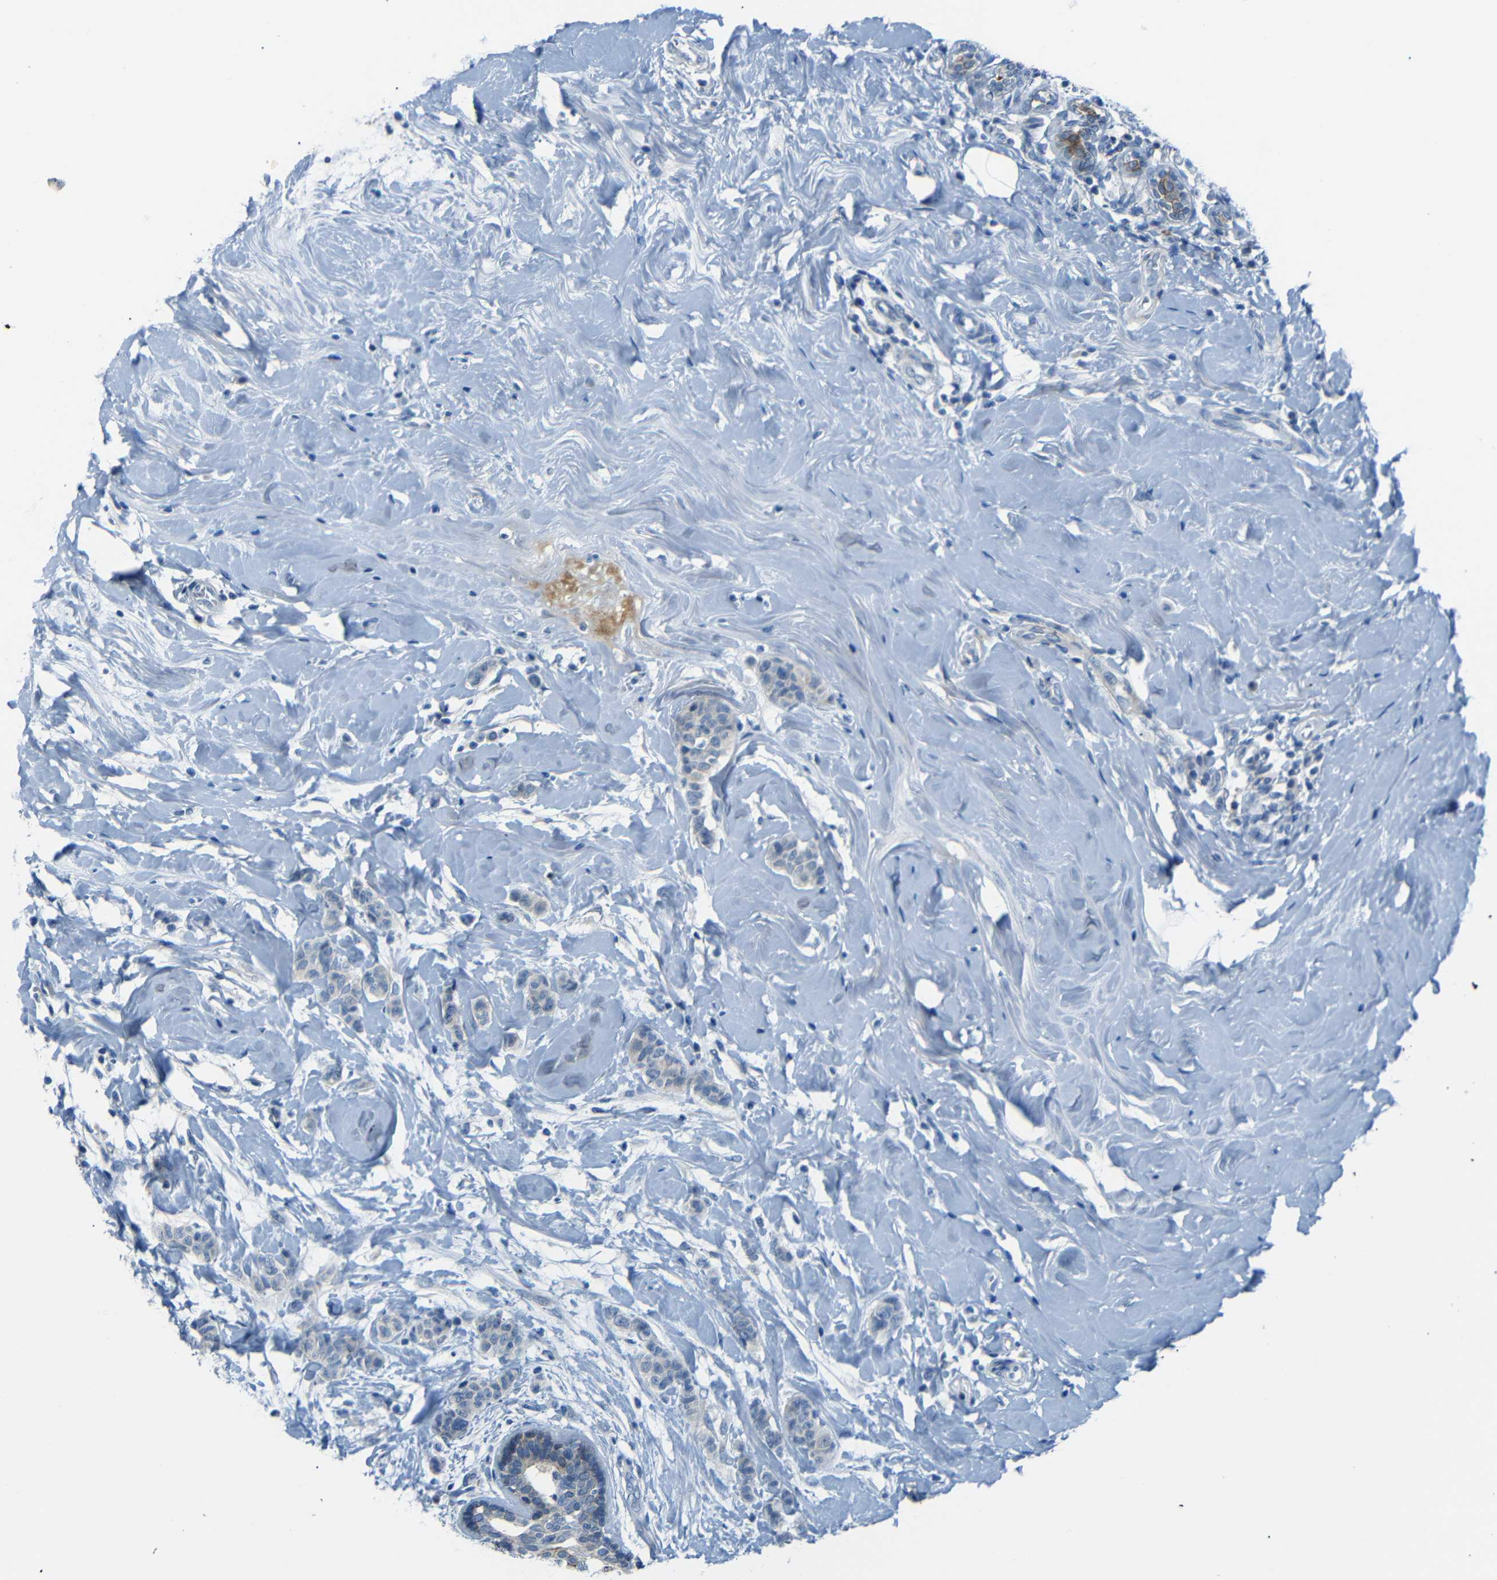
{"staining": {"intensity": "moderate", "quantity": ">75%", "location": "cytoplasmic/membranous"}, "tissue": "breast cancer", "cell_type": "Tumor cells", "image_type": "cancer", "snomed": [{"axis": "morphology", "description": "Normal tissue, NOS"}, {"axis": "morphology", "description": "Duct carcinoma"}, {"axis": "topography", "description": "Breast"}], "caption": "There is medium levels of moderate cytoplasmic/membranous staining in tumor cells of intraductal carcinoma (breast), as demonstrated by immunohistochemical staining (brown color).", "gene": "ANK3", "patient": {"sex": "female", "age": 40}}